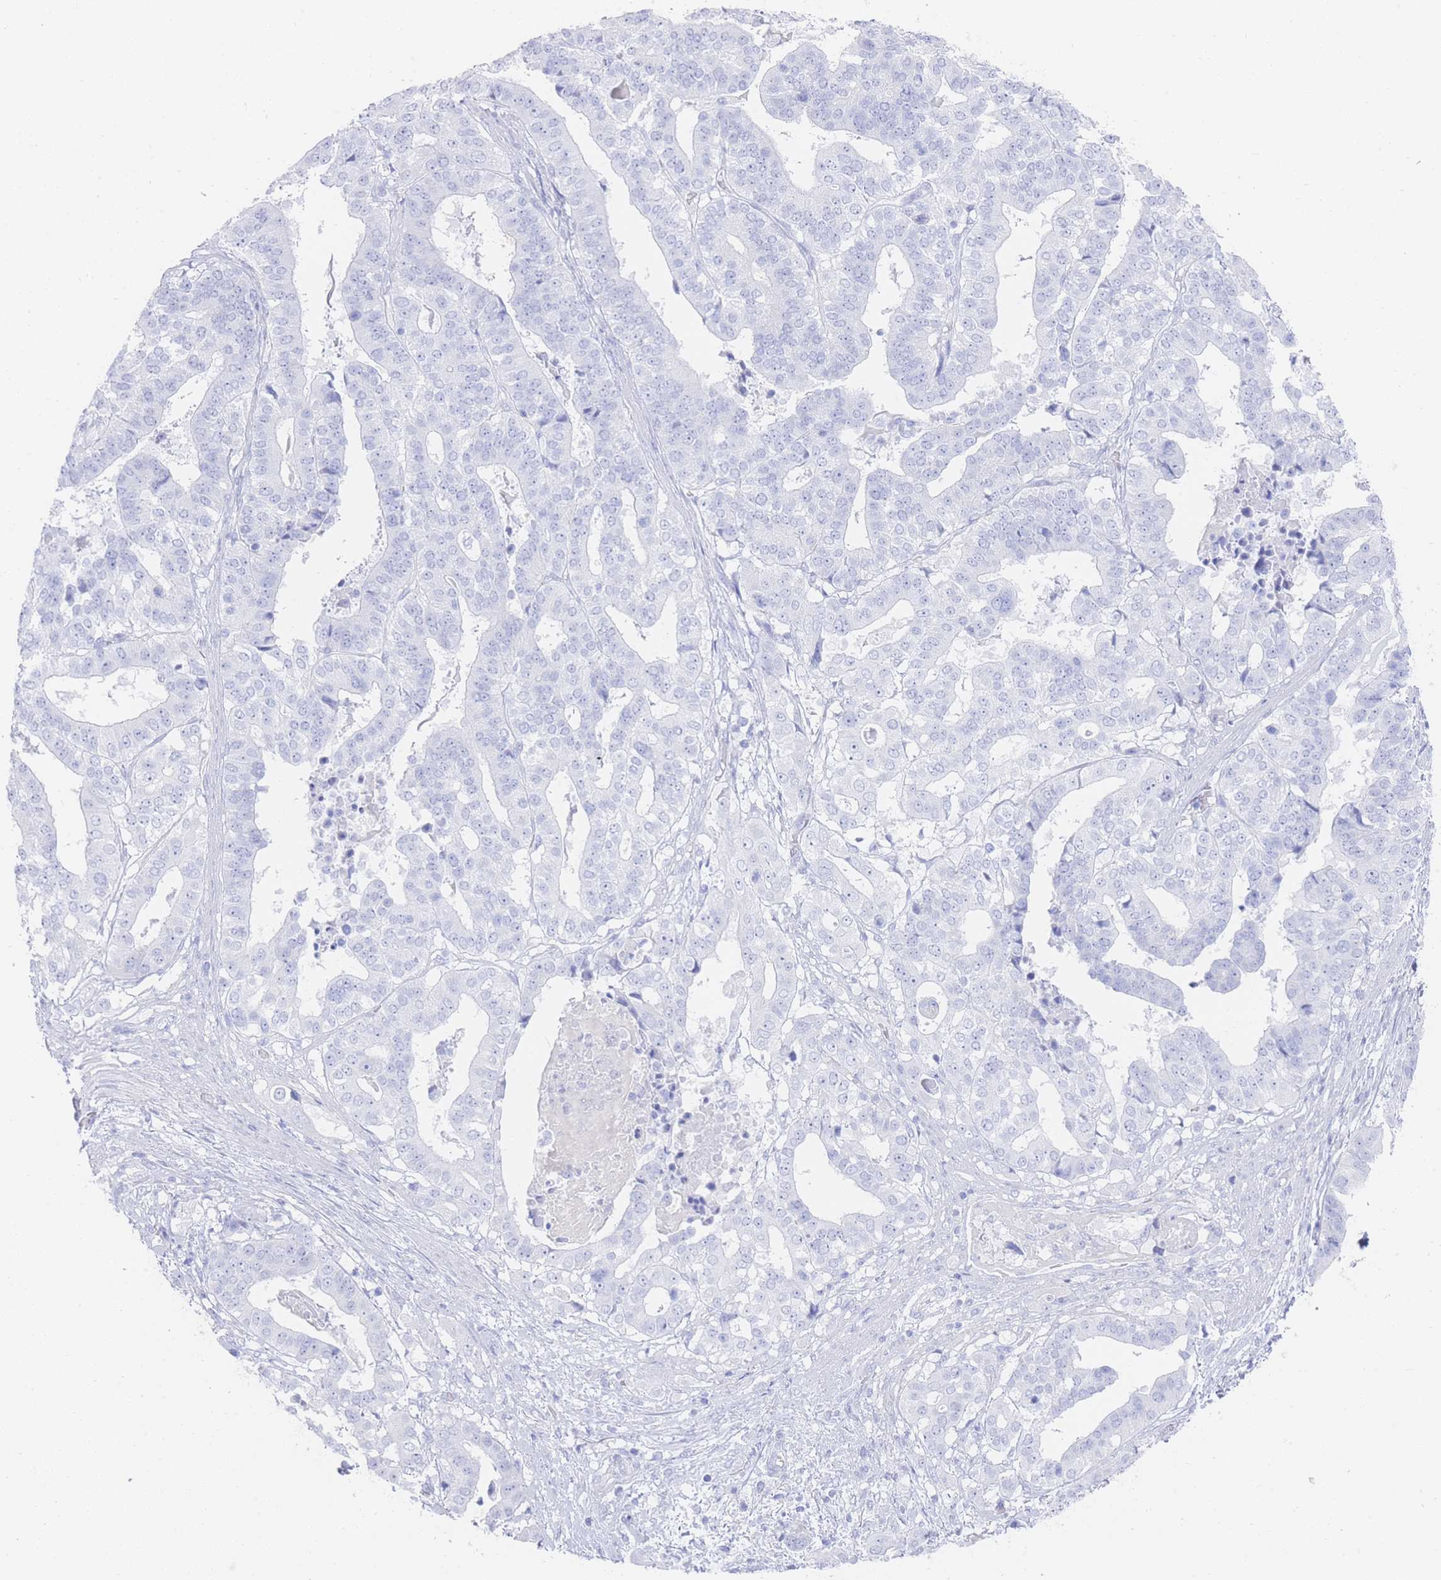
{"staining": {"intensity": "negative", "quantity": "none", "location": "none"}, "tissue": "stomach cancer", "cell_type": "Tumor cells", "image_type": "cancer", "snomed": [{"axis": "morphology", "description": "Adenocarcinoma, NOS"}, {"axis": "topography", "description": "Stomach"}], "caption": "Photomicrograph shows no significant protein staining in tumor cells of stomach cancer (adenocarcinoma).", "gene": "LRRC37A", "patient": {"sex": "male", "age": 48}}